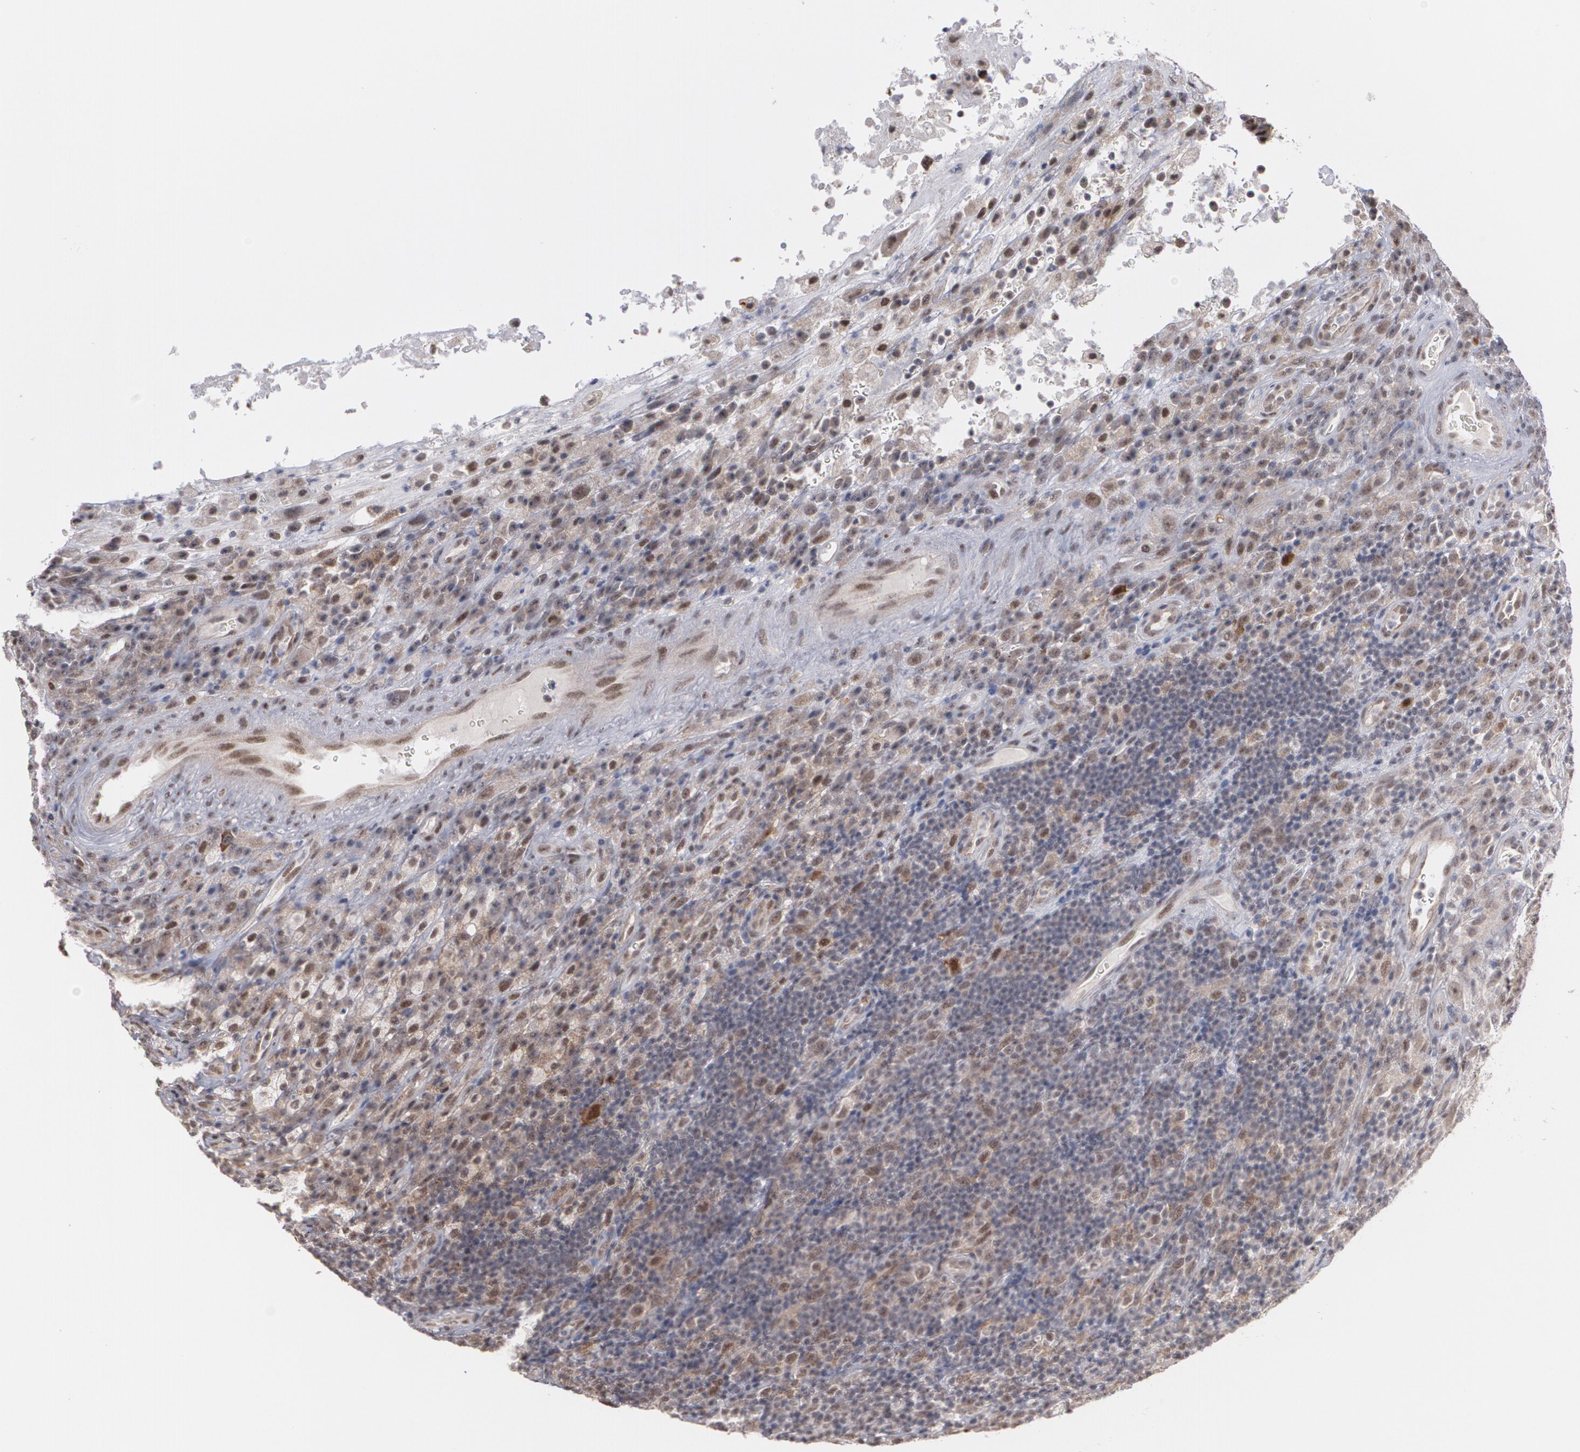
{"staining": {"intensity": "moderate", "quantity": "25%-75%", "location": "nuclear"}, "tissue": "testis cancer", "cell_type": "Tumor cells", "image_type": "cancer", "snomed": [{"axis": "morphology", "description": "Necrosis, NOS"}, {"axis": "morphology", "description": "Carcinoma, Embryonal, NOS"}, {"axis": "topography", "description": "Testis"}], "caption": "An IHC image of neoplastic tissue is shown. Protein staining in brown shows moderate nuclear positivity in embryonal carcinoma (testis) within tumor cells. (brown staining indicates protein expression, while blue staining denotes nuclei).", "gene": "ZNF75A", "patient": {"sex": "male", "age": 19}}